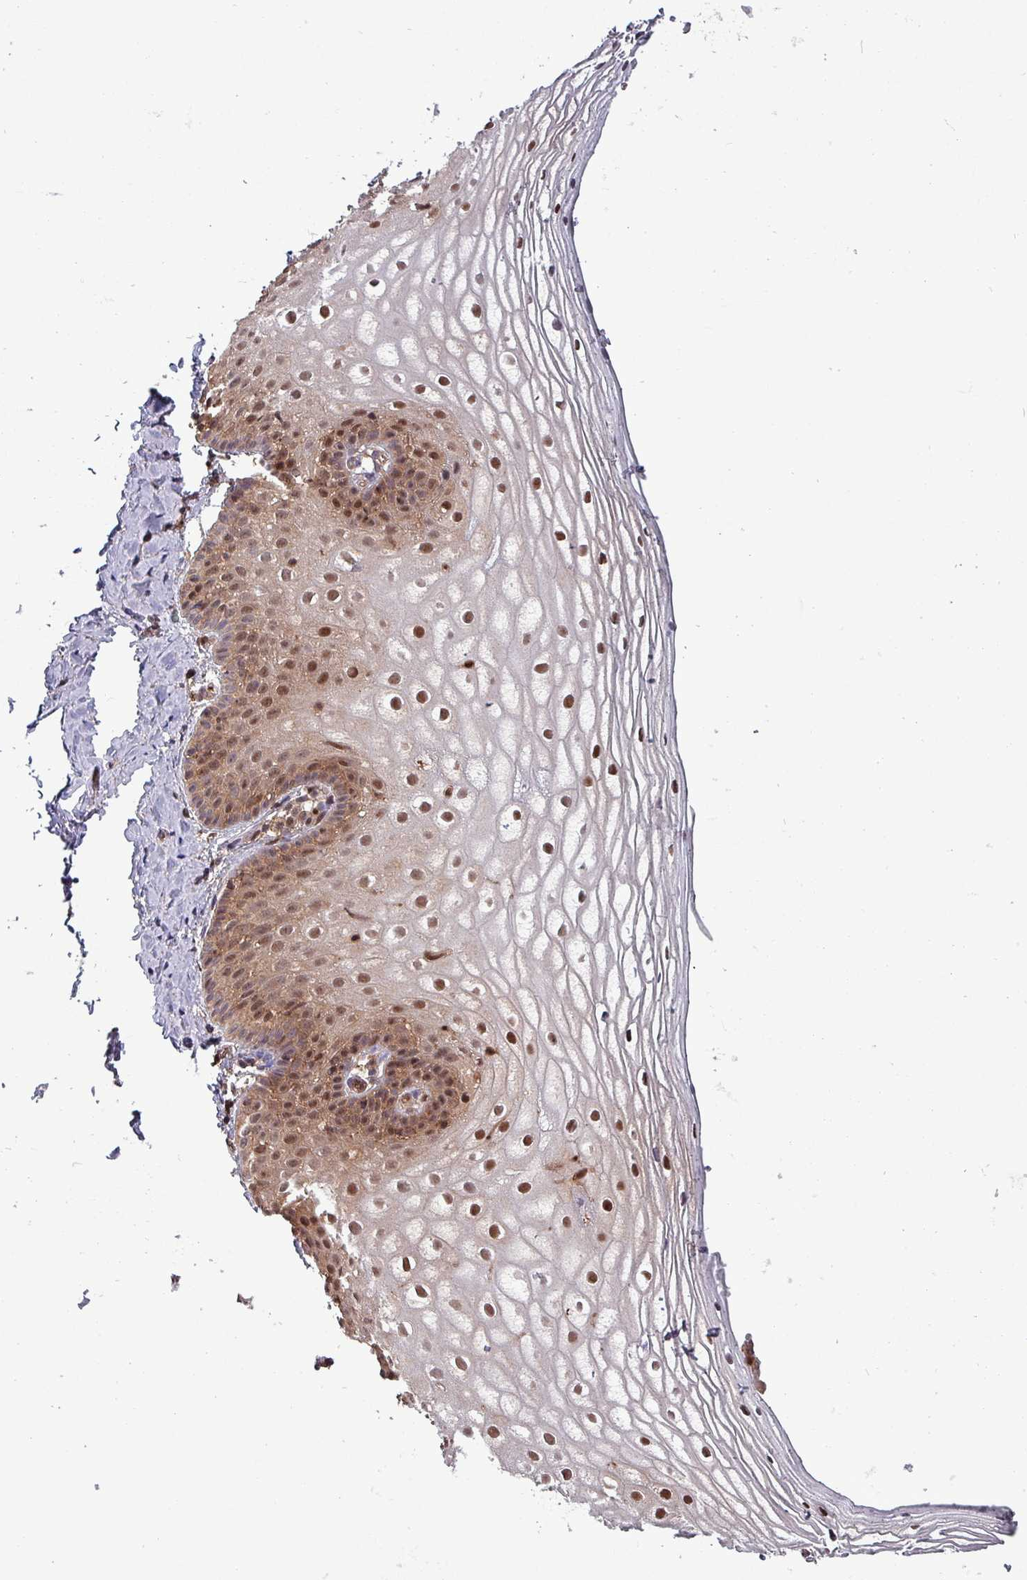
{"staining": {"intensity": "moderate", "quantity": ">75%", "location": "cytoplasmic/membranous,nuclear"}, "tissue": "vagina", "cell_type": "Squamous epithelial cells", "image_type": "normal", "snomed": [{"axis": "morphology", "description": "Normal tissue, NOS"}, {"axis": "topography", "description": "Vagina"}], "caption": "High-magnification brightfield microscopy of normal vagina stained with DAB (3,3'-diaminobenzidine) (brown) and counterstained with hematoxylin (blue). squamous epithelial cells exhibit moderate cytoplasmic/membranous,nuclear expression is seen in about>75% of cells. Using DAB (3,3'-diaminobenzidine) (brown) and hematoxylin (blue) stains, captured at high magnification using brightfield microscopy.", "gene": "PSMB8", "patient": {"sex": "female", "age": 56}}